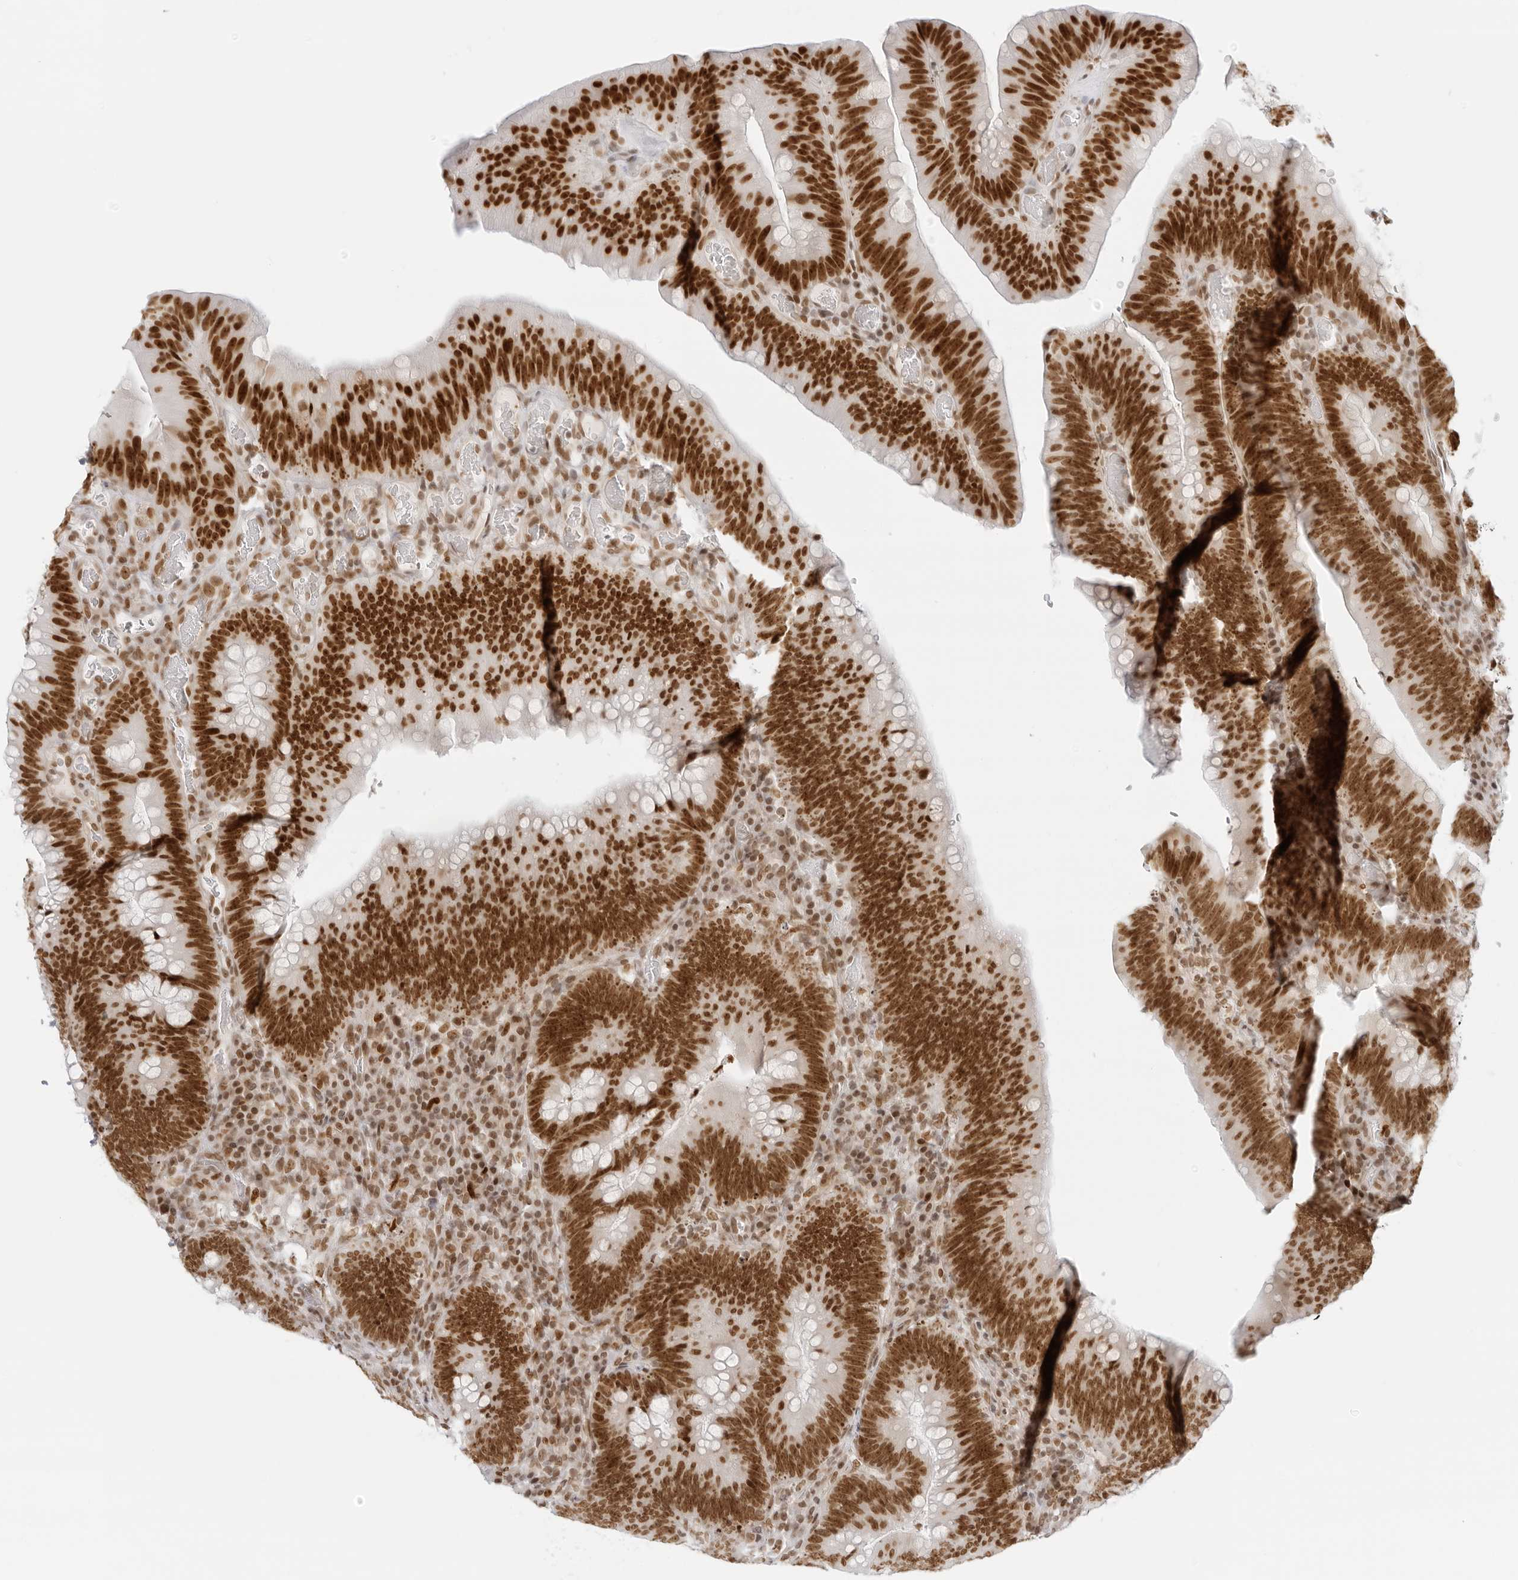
{"staining": {"intensity": "strong", "quantity": ">75%", "location": "nuclear"}, "tissue": "colorectal cancer", "cell_type": "Tumor cells", "image_type": "cancer", "snomed": [{"axis": "morphology", "description": "Normal tissue, NOS"}, {"axis": "topography", "description": "Colon"}], "caption": "Protein expression by immunohistochemistry (IHC) reveals strong nuclear staining in about >75% of tumor cells in colorectal cancer.", "gene": "RCC1", "patient": {"sex": "female", "age": 82}}